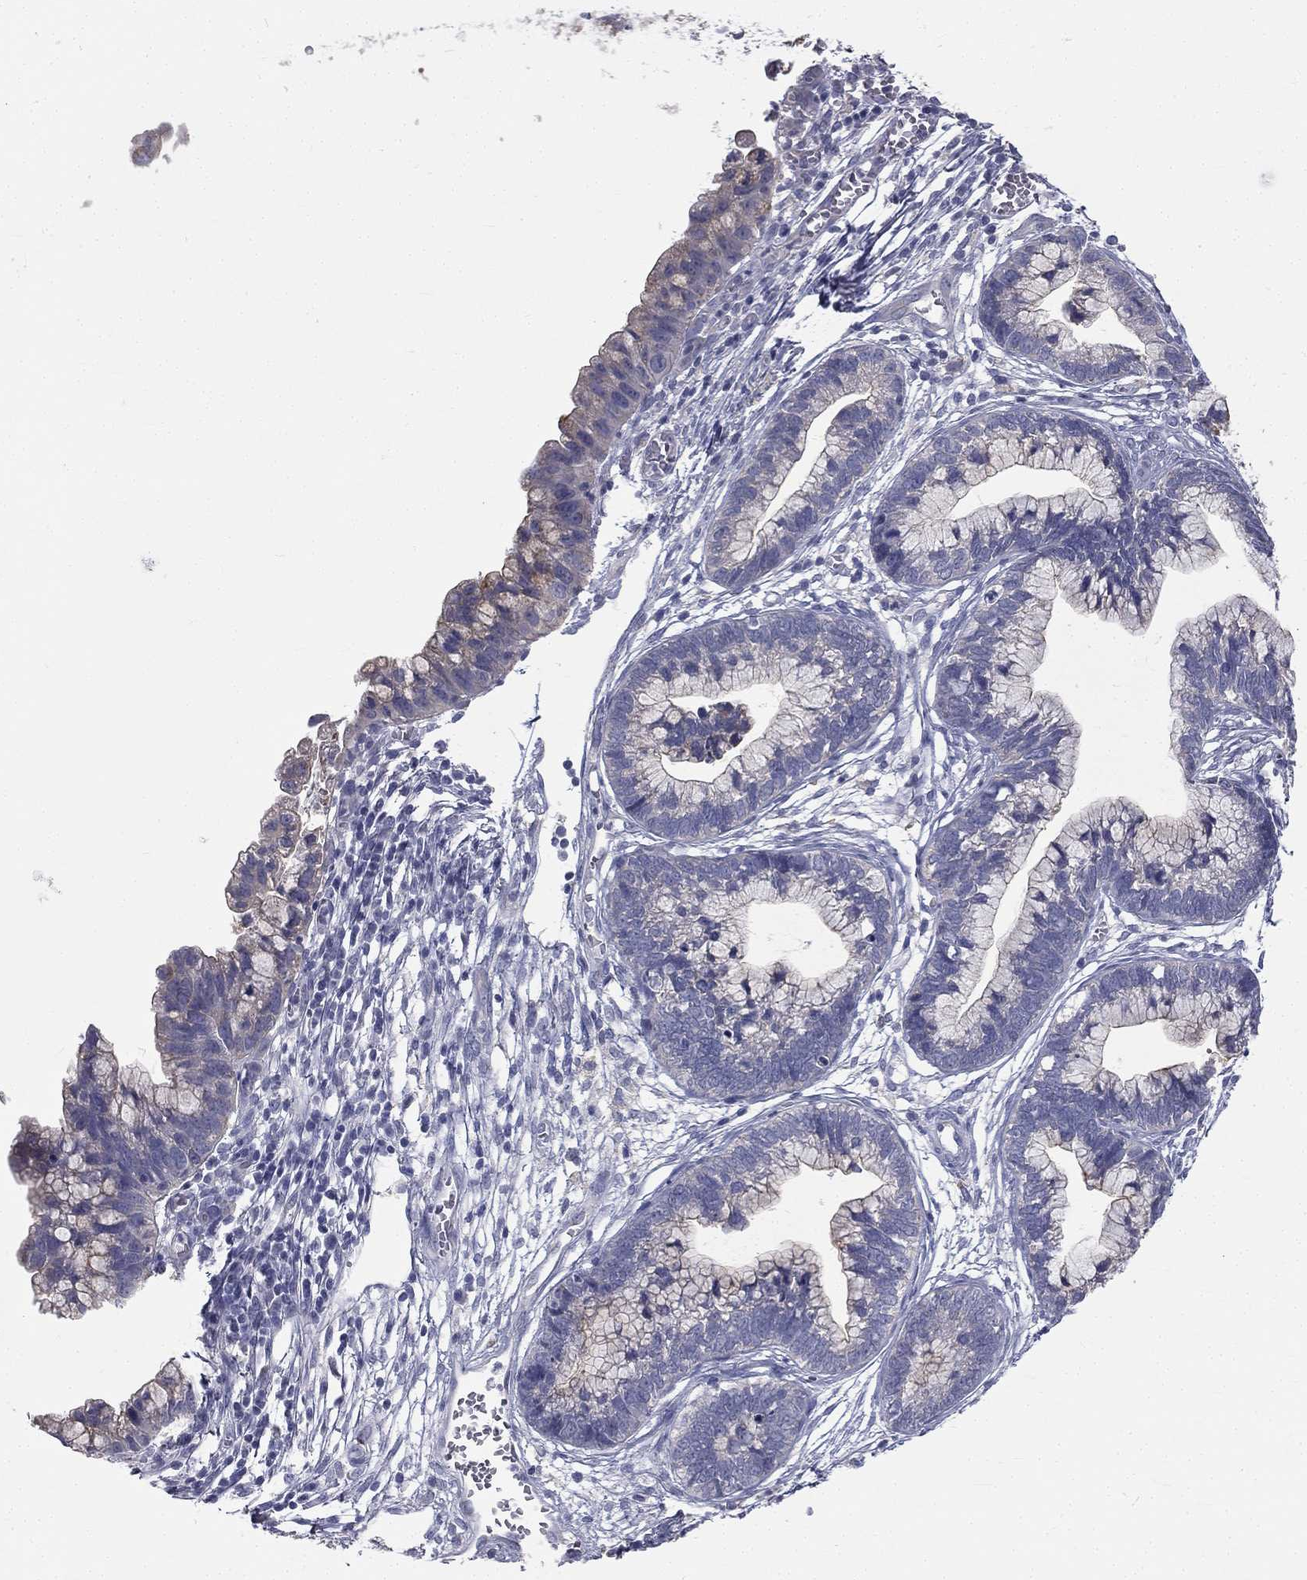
{"staining": {"intensity": "negative", "quantity": "none", "location": "none"}, "tissue": "cervical cancer", "cell_type": "Tumor cells", "image_type": "cancer", "snomed": [{"axis": "morphology", "description": "Adenocarcinoma, NOS"}, {"axis": "topography", "description": "Cervix"}], "caption": "DAB (3,3'-diaminobenzidine) immunohistochemical staining of human cervical cancer (adenocarcinoma) demonstrates no significant expression in tumor cells.", "gene": "MUC13", "patient": {"sex": "female", "age": 44}}